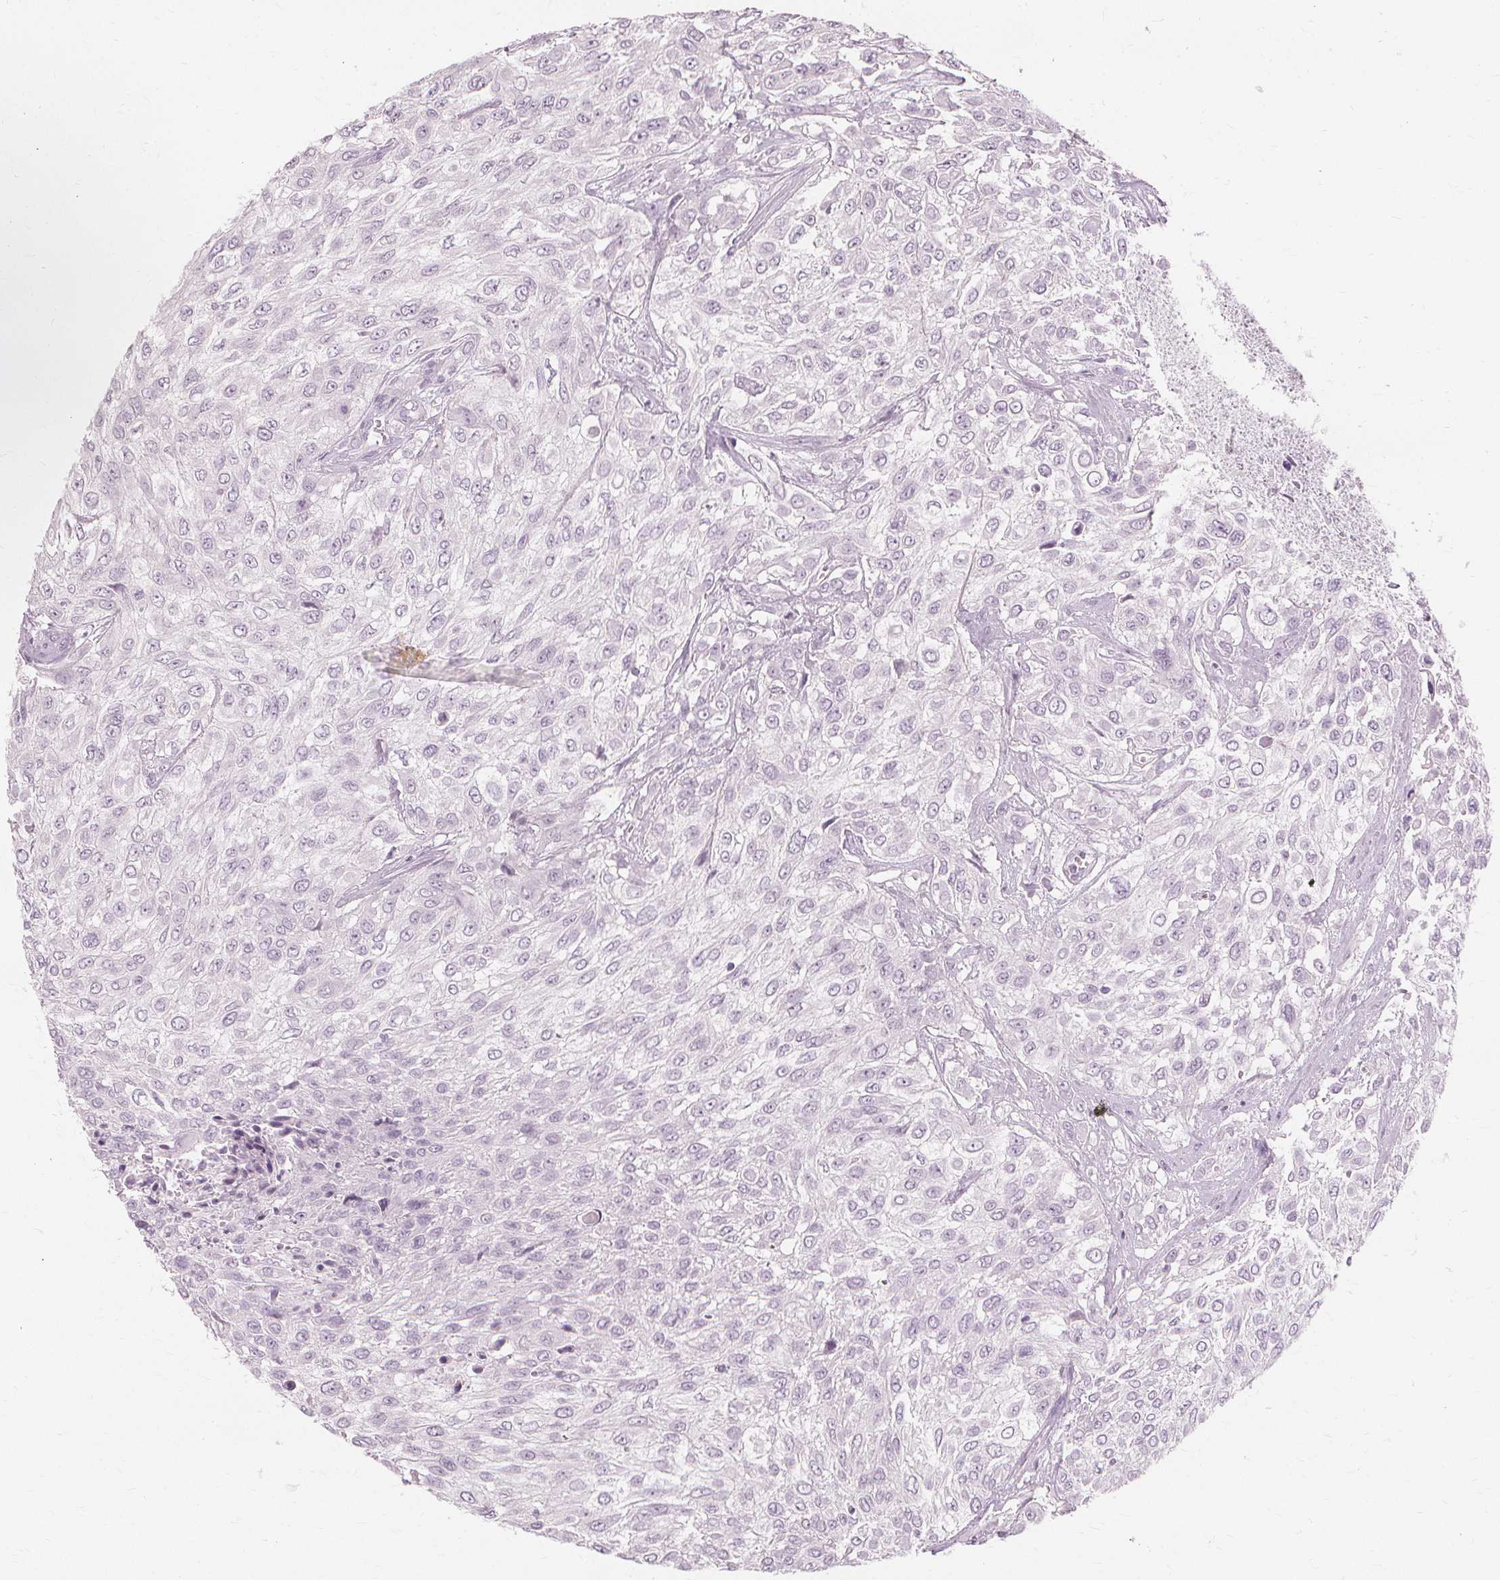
{"staining": {"intensity": "negative", "quantity": "none", "location": "none"}, "tissue": "urothelial cancer", "cell_type": "Tumor cells", "image_type": "cancer", "snomed": [{"axis": "morphology", "description": "Urothelial carcinoma, High grade"}, {"axis": "topography", "description": "Urinary bladder"}], "caption": "Urothelial carcinoma (high-grade) was stained to show a protein in brown. There is no significant staining in tumor cells.", "gene": "MUC12", "patient": {"sex": "male", "age": 57}}